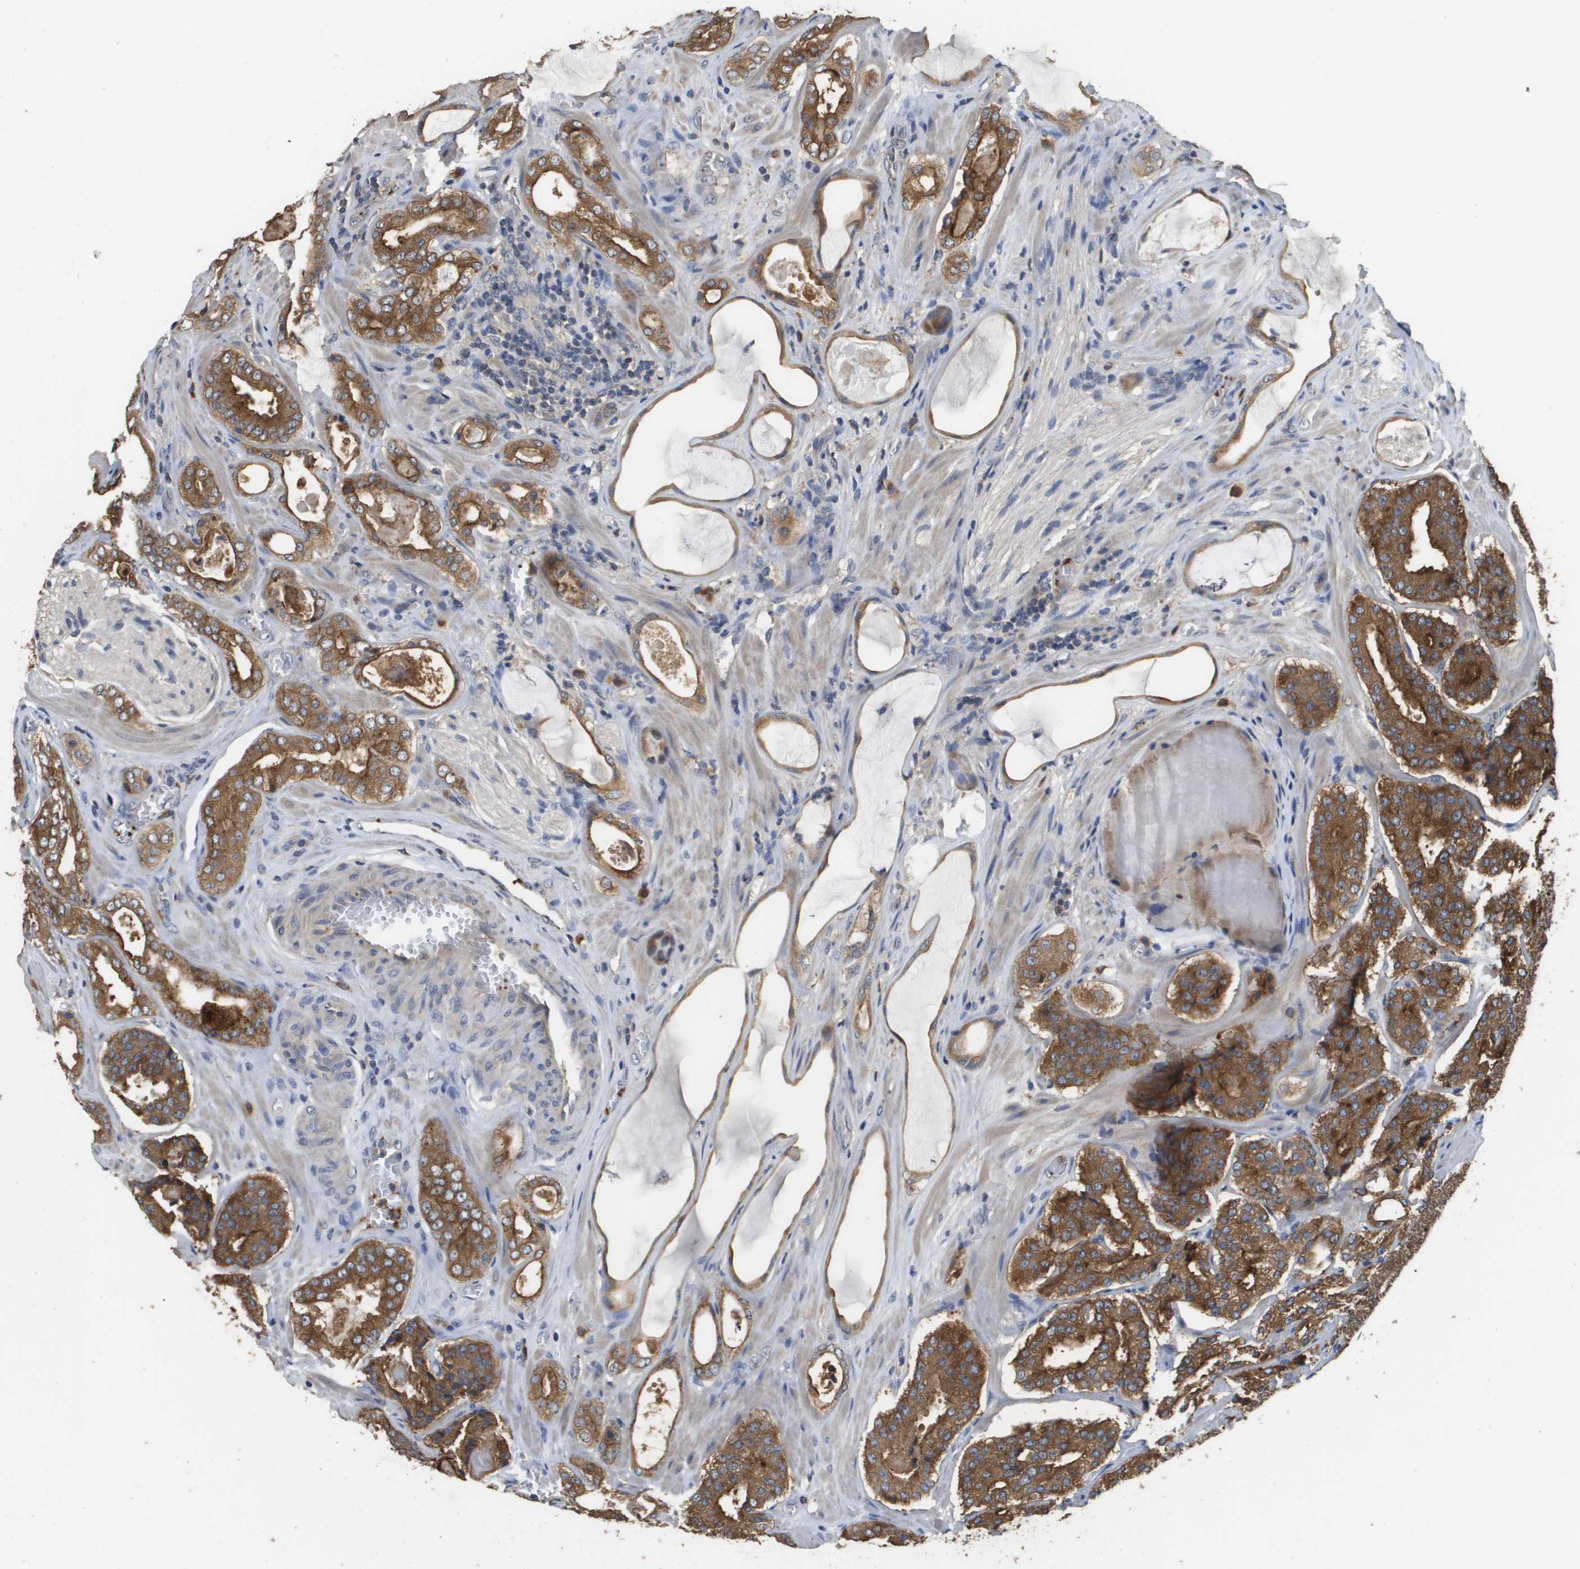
{"staining": {"intensity": "strong", "quantity": ">75%", "location": "cytoplasmic/membranous"}, "tissue": "prostate cancer", "cell_type": "Tumor cells", "image_type": "cancer", "snomed": [{"axis": "morphology", "description": "Adenocarcinoma, High grade"}, {"axis": "topography", "description": "Prostate"}], "caption": "Immunohistochemistry of human prostate cancer shows high levels of strong cytoplasmic/membranous expression in about >75% of tumor cells.", "gene": "RAB27B", "patient": {"sex": "male", "age": 60}}